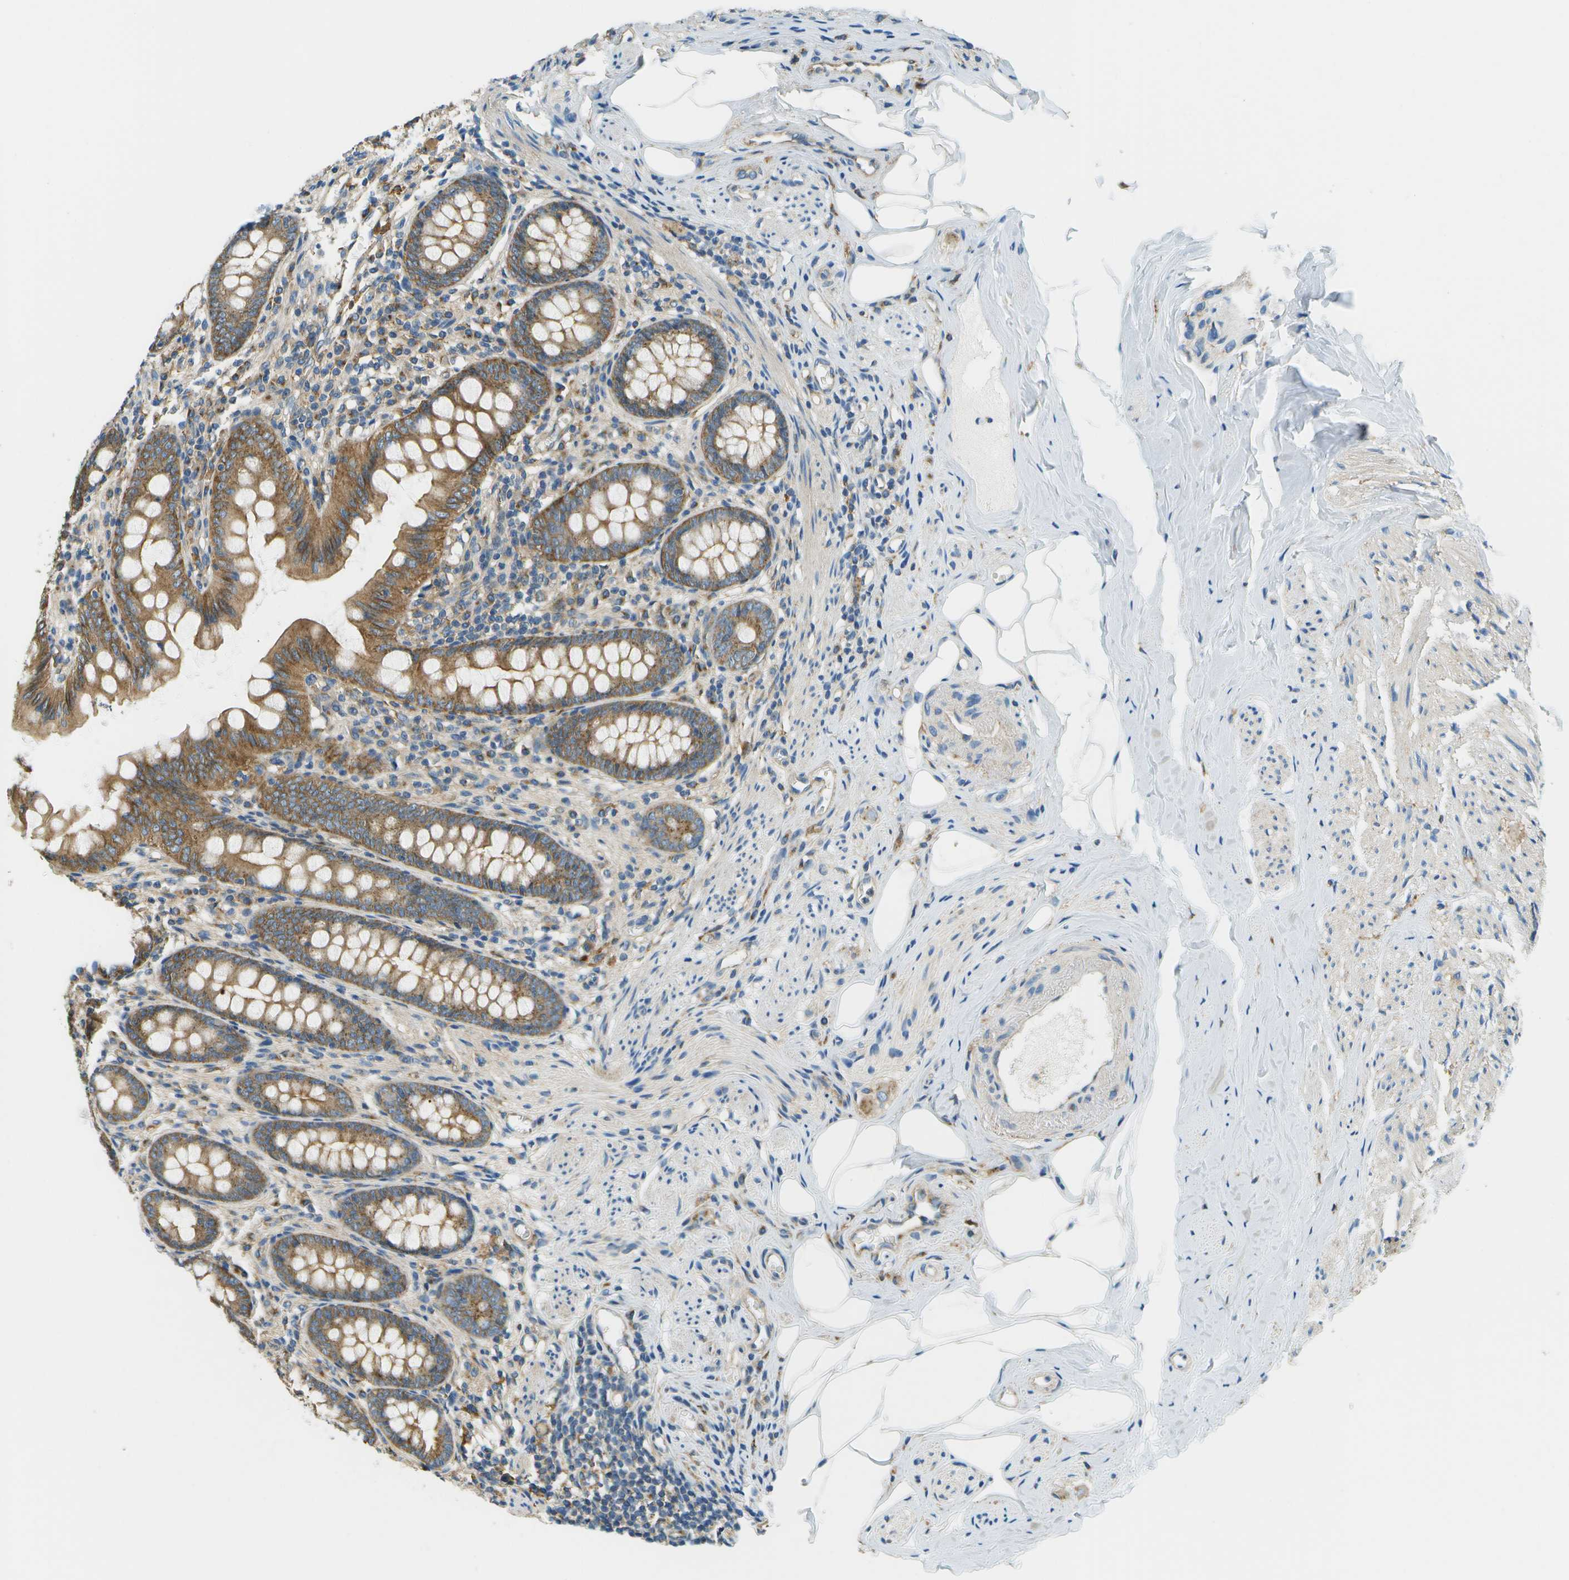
{"staining": {"intensity": "moderate", "quantity": ">75%", "location": "cytoplasmic/membranous"}, "tissue": "appendix", "cell_type": "Glandular cells", "image_type": "normal", "snomed": [{"axis": "morphology", "description": "Normal tissue, NOS"}, {"axis": "topography", "description": "Appendix"}], "caption": "Immunohistochemistry (DAB (3,3'-diaminobenzidine)) staining of benign human appendix shows moderate cytoplasmic/membranous protein positivity in approximately >75% of glandular cells.", "gene": "CLTC", "patient": {"sex": "female", "age": 77}}